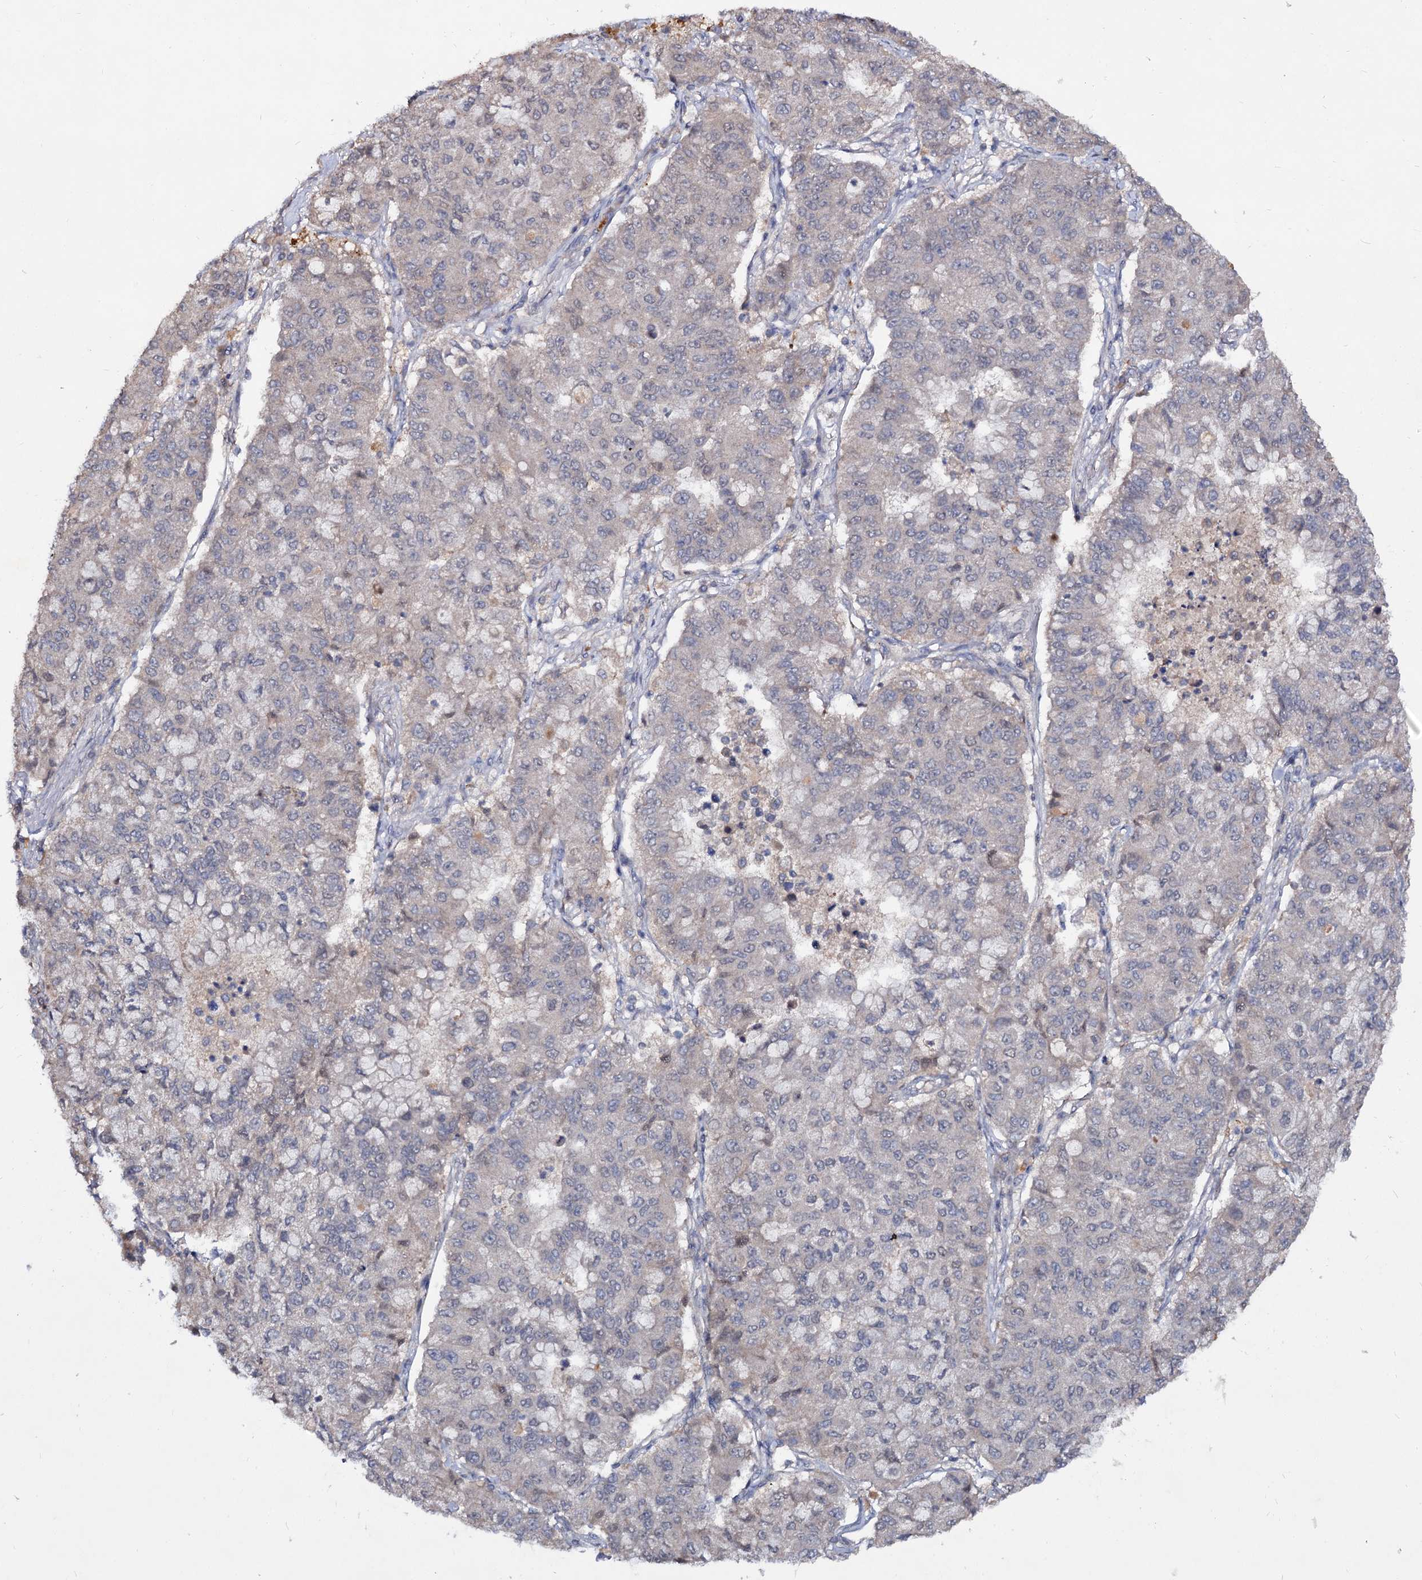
{"staining": {"intensity": "negative", "quantity": "none", "location": "none"}, "tissue": "lung cancer", "cell_type": "Tumor cells", "image_type": "cancer", "snomed": [{"axis": "morphology", "description": "Squamous cell carcinoma, NOS"}, {"axis": "topography", "description": "Lung"}], "caption": "Tumor cells show no significant protein staining in squamous cell carcinoma (lung).", "gene": "ACTR6", "patient": {"sex": "male", "age": 74}}